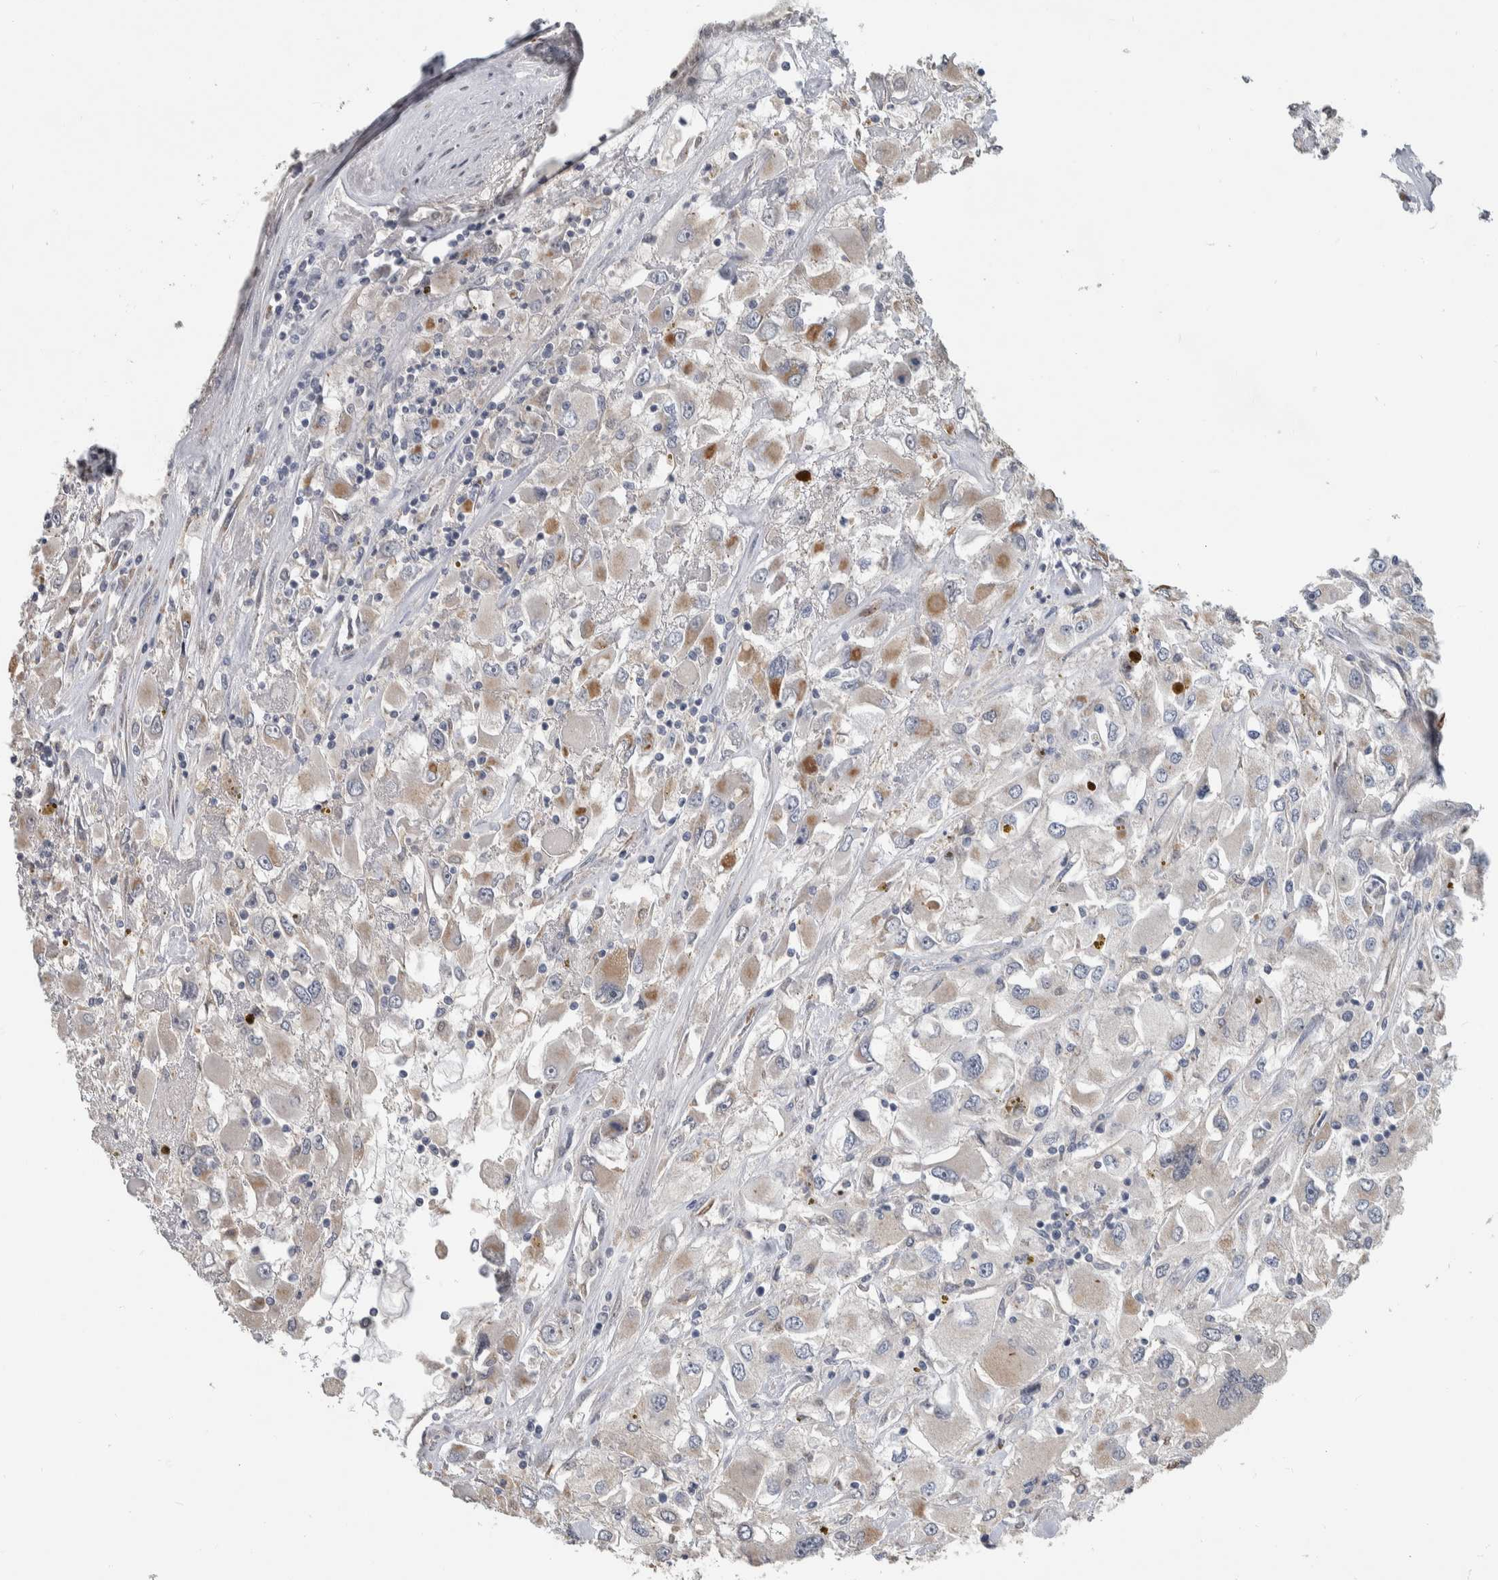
{"staining": {"intensity": "moderate", "quantity": "<25%", "location": "cytoplasmic/membranous"}, "tissue": "renal cancer", "cell_type": "Tumor cells", "image_type": "cancer", "snomed": [{"axis": "morphology", "description": "Adenocarcinoma, NOS"}, {"axis": "topography", "description": "Kidney"}], "caption": "The photomicrograph shows immunohistochemical staining of renal cancer (adenocarcinoma). There is moderate cytoplasmic/membranous positivity is identified in approximately <25% of tumor cells.", "gene": "FAM83G", "patient": {"sex": "female", "age": 52}}